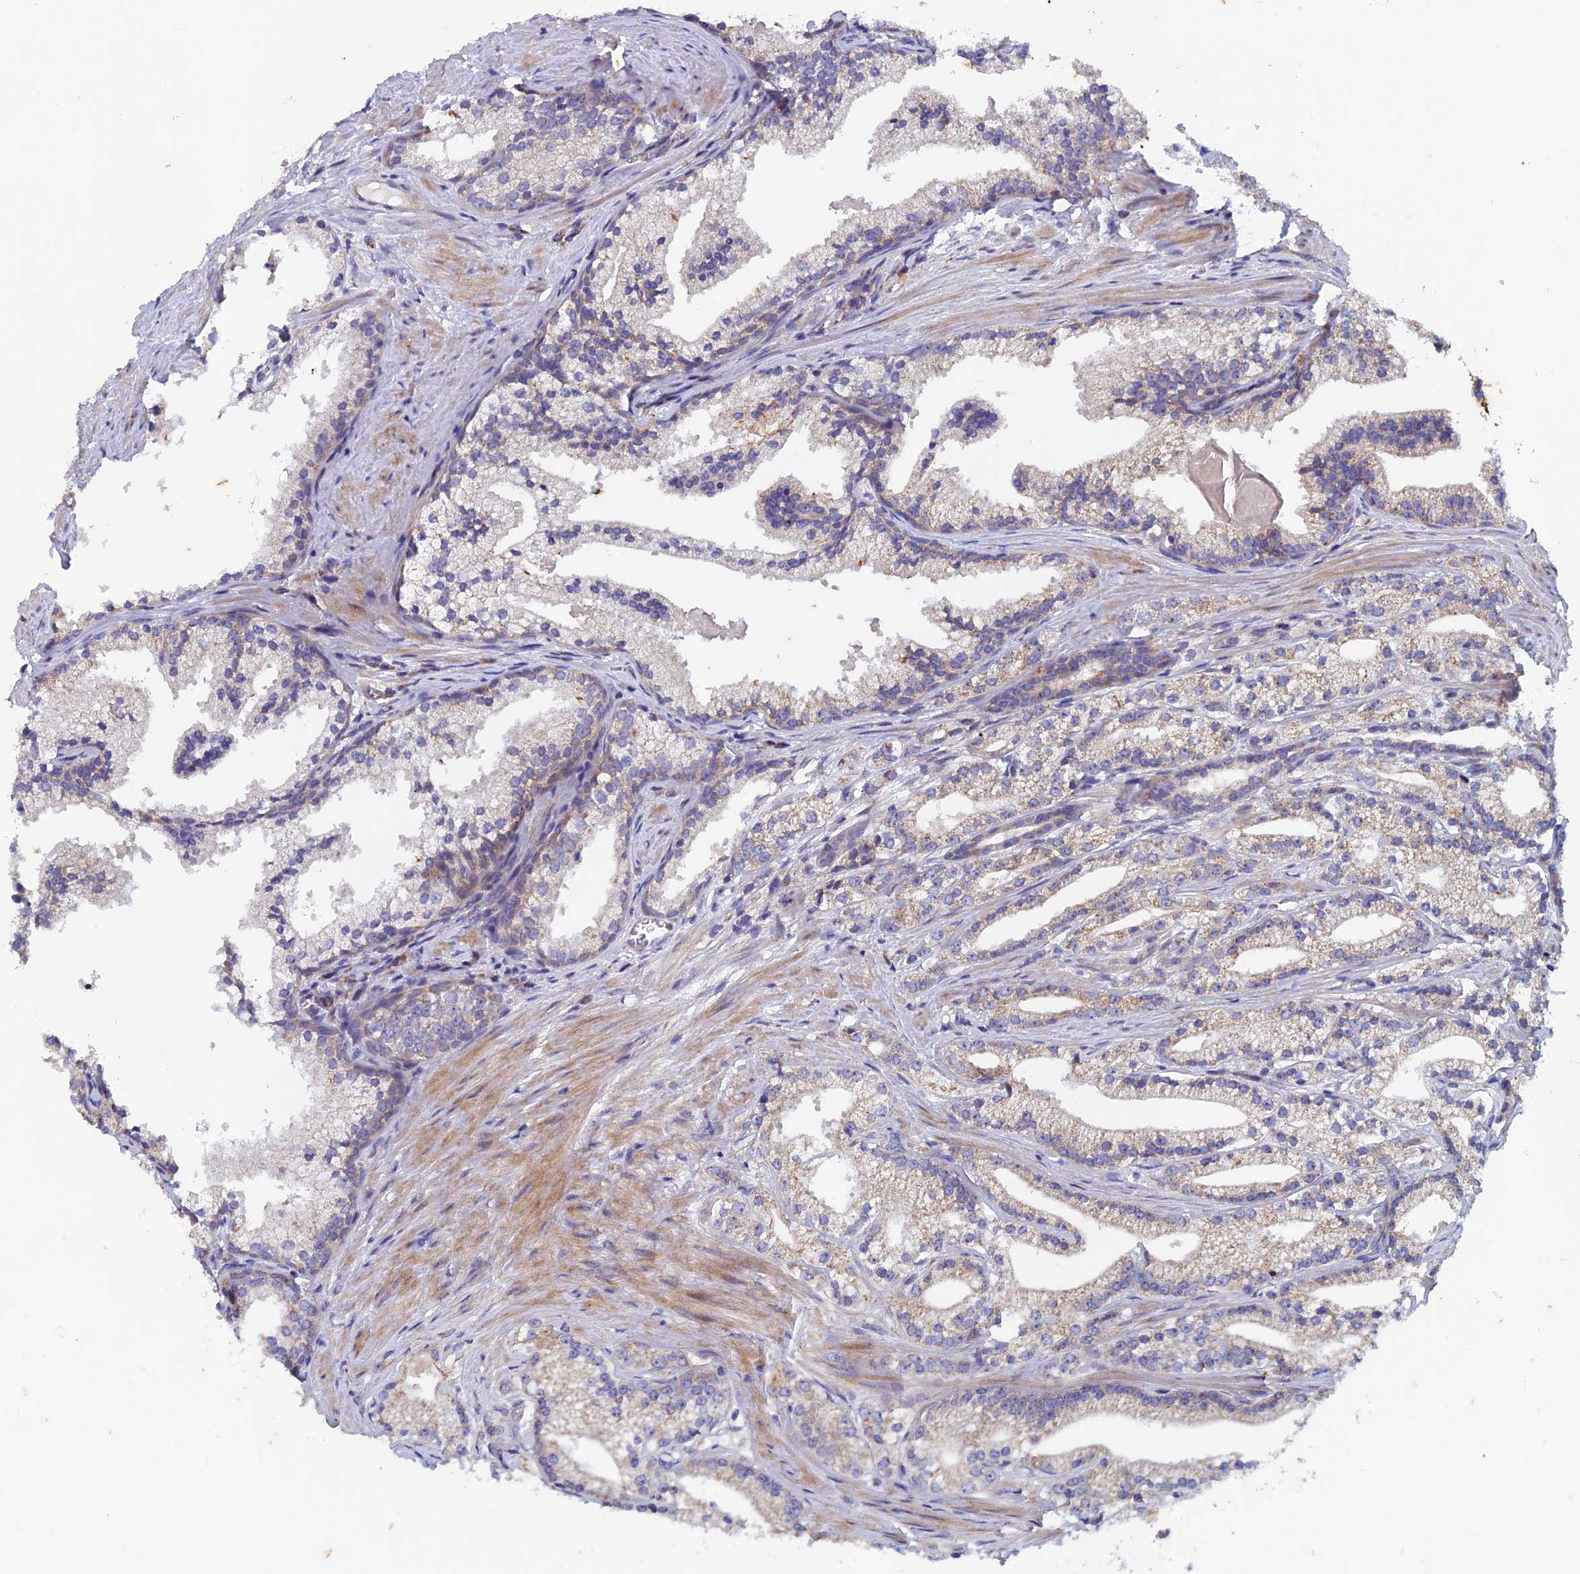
{"staining": {"intensity": "weak", "quantity": "25%-75%", "location": "cytoplasmic/membranous"}, "tissue": "prostate cancer", "cell_type": "Tumor cells", "image_type": "cancer", "snomed": [{"axis": "morphology", "description": "Adenocarcinoma, Low grade"}, {"axis": "topography", "description": "Prostate"}], "caption": "High-power microscopy captured an IHC image of prostate cancer (adenocarcinoma (low-grade)), revealing weak cytoplasmic/membranous positivity in about 25%-75% of tumor cells.", "gene": "AP4S1", "patient": {"sex": "male", "age": 57}}